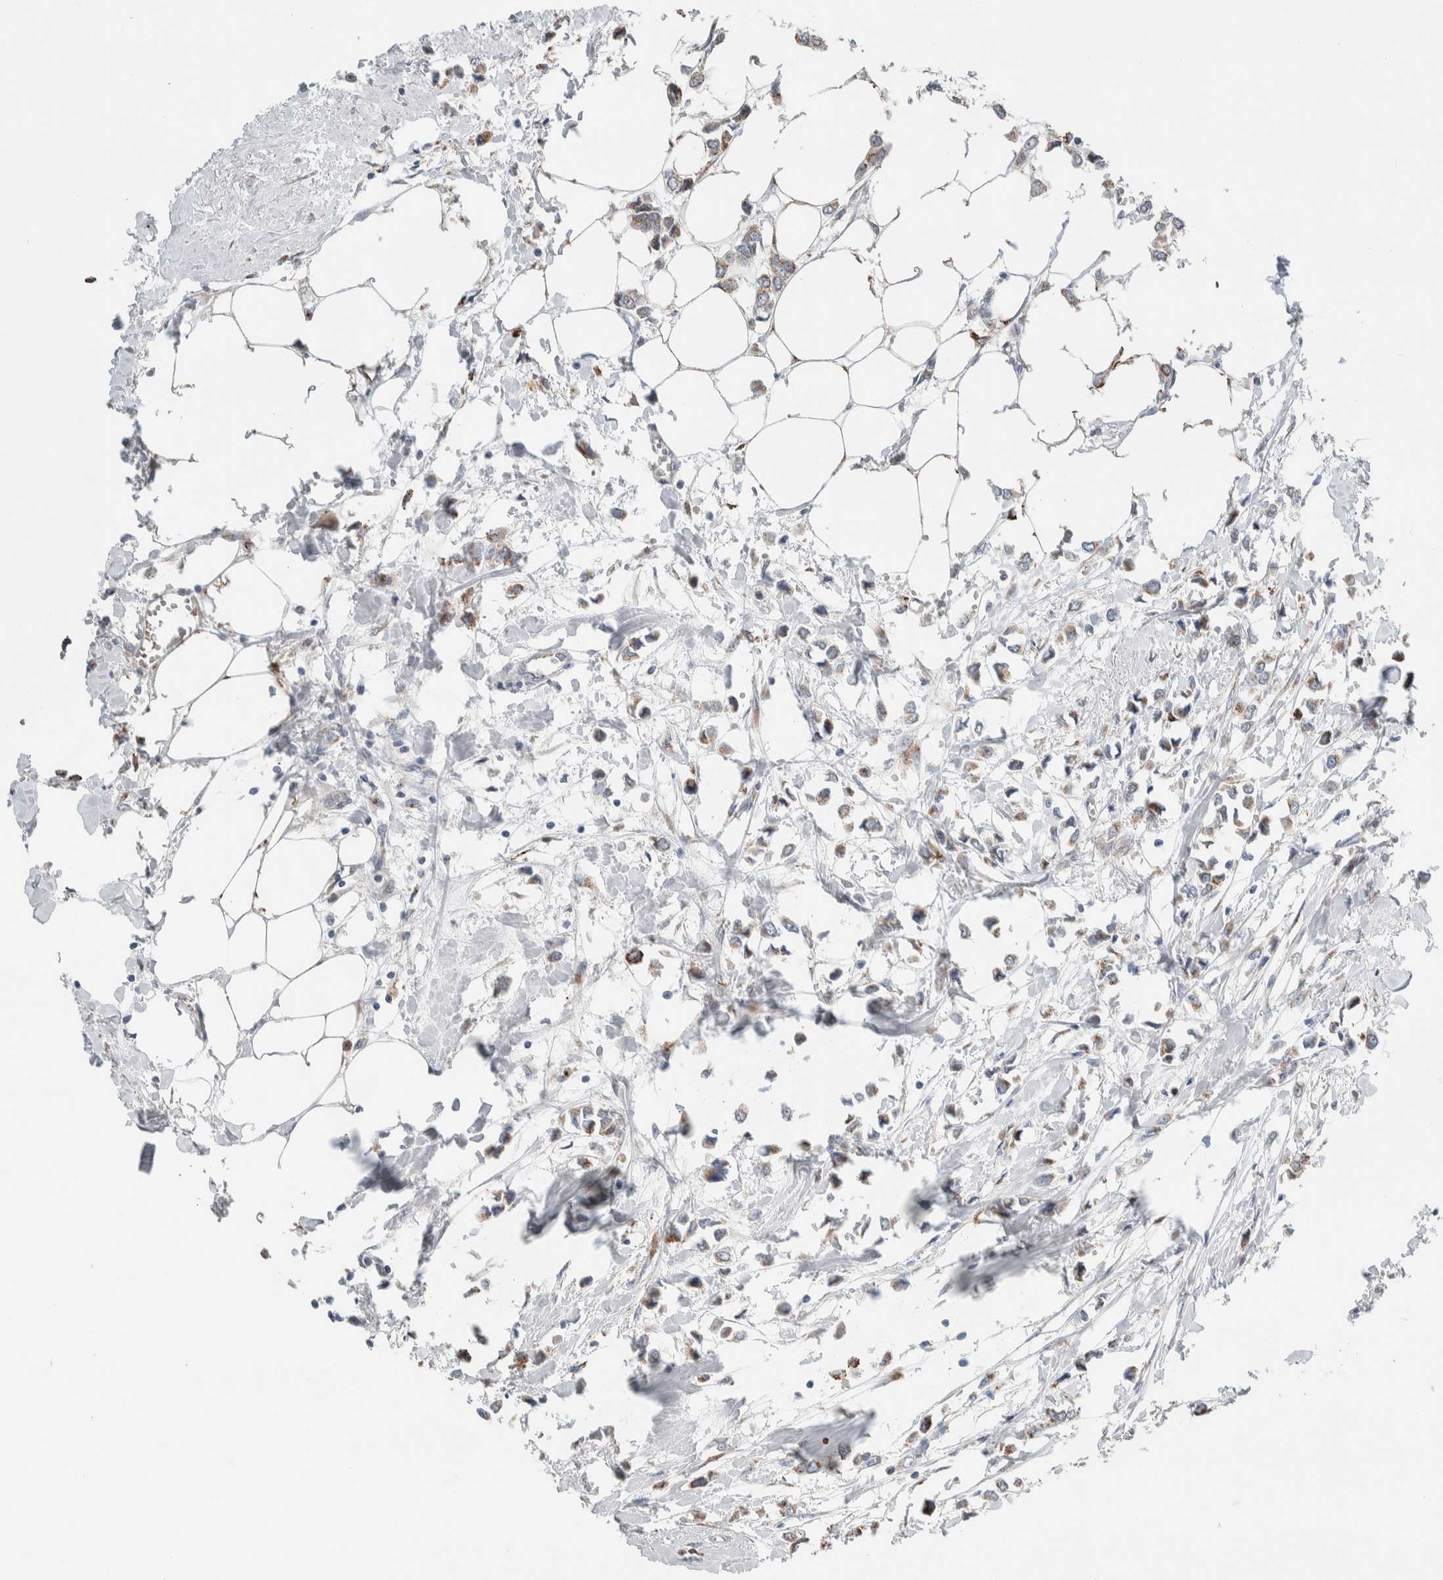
{"staining": {"intensity": "weak", "quantity": ">75%", "location": "cytoplasmic/membranous"}, "tissue": "breast cancer", "cell_type": "Tumor cells", "image_type": "cancer", "snomed": [{"axis": "morphology", "description": "Lobular carcinoma"}, {"axis": "topography", "description": "Breast"}], "caption": "An immunohistochemistry micrograph of tumor tissue is shown. Protein staining in brown highlights weak cytoplasmic/membranous positivity in breast lobular carcinoma within tumor cells.", "gene": "SLC38A10", "patient": {"sex": "female", "age": 51}}